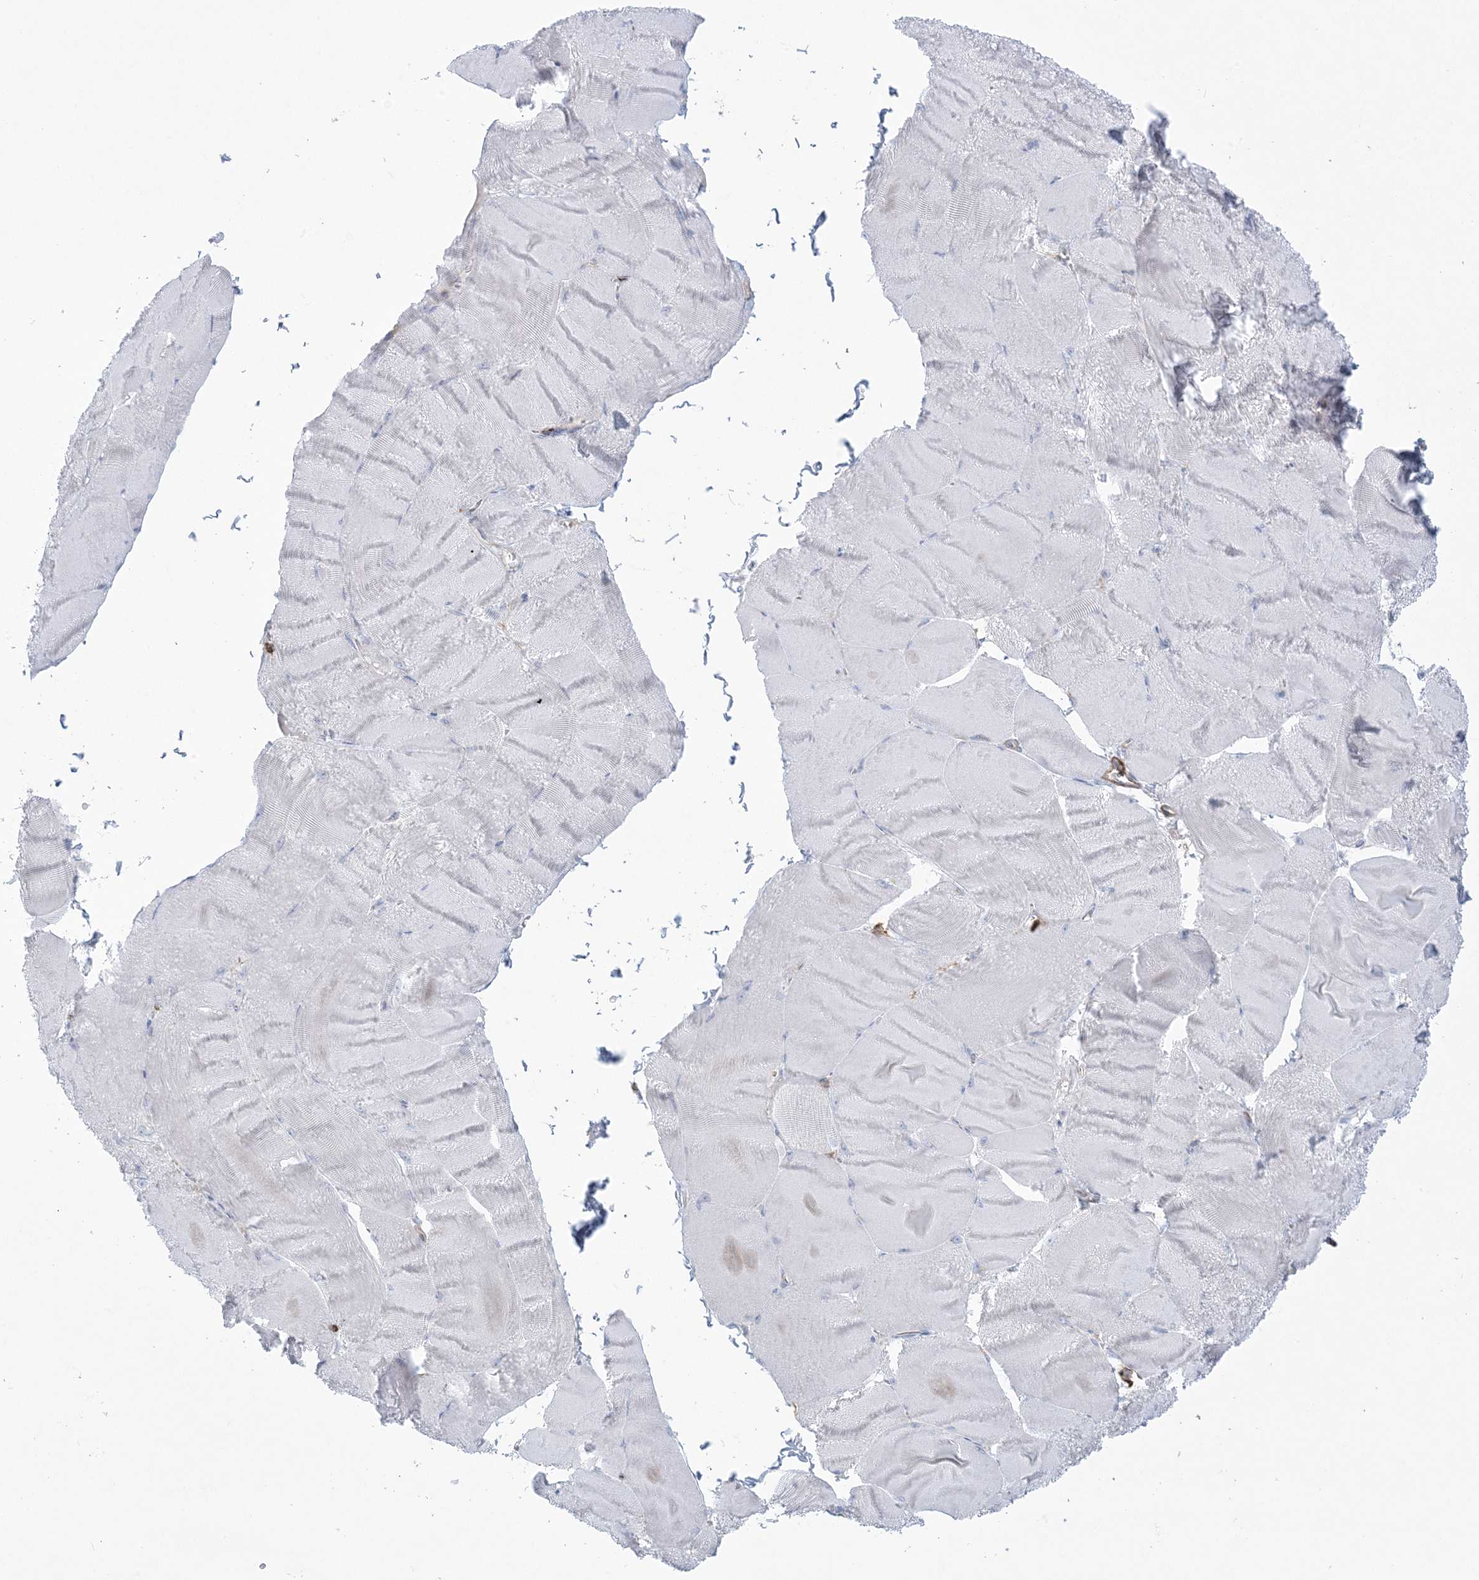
{"staining": {"intensity": "negative", "quantity": "none", "location": "none"}, "tissue": "skeletal muscle", "cell_type": "Myocytes", "image_type": "normal", "snomed": [{"axis": "morphology", "description": "Normal tissue, NOS"}, {"axis": "morphology", "description": "Basal cell carcinoma"}, {"axis": "topography", "description": "Skeletal muscle"}], "caption": "There is no significant positivity in myocytes of skeletal muscle. (IHC, brightfield microscopy, high magnification).", "gene": "ARHGAP30", "patient": {"sex": "female", "age": 64}}